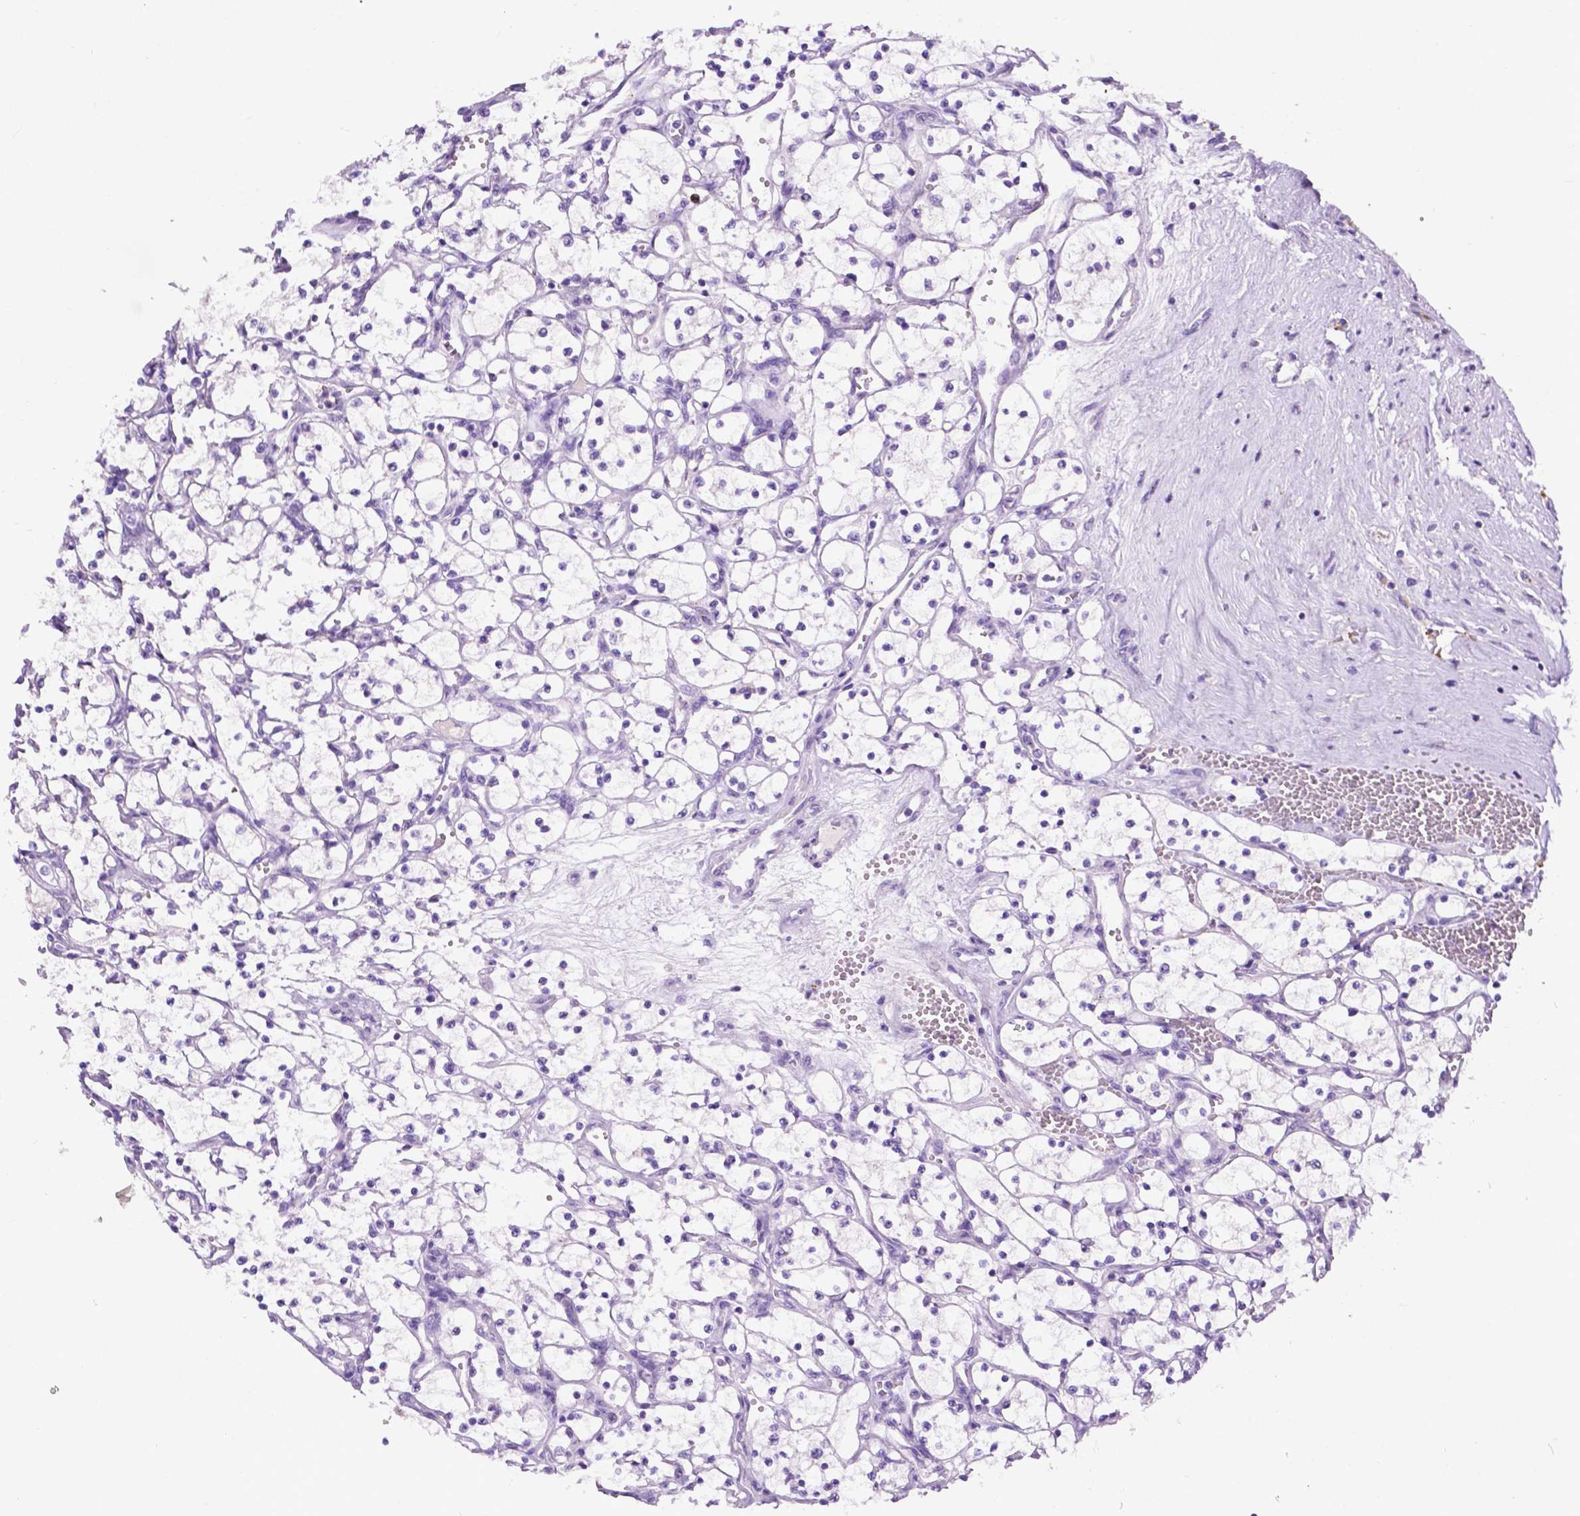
{"staining": {"intensity": "negative", "quantity": "none", "location": "none"}, "tissue": "renal cancer", "cell_type": "Tumor cells", "image_type": "cancer", "snomed": [{"axis": "morphology", "description": "Adenocarcinoma, NOS"}, {"axis": "topography", "description": "Kidney"}], "caption": "Image shows no significant protein expression in tumor cells of adenocarcinoma (renal).", "gene": "MMP27", "patient": {"sex": "female", "age": 69}}